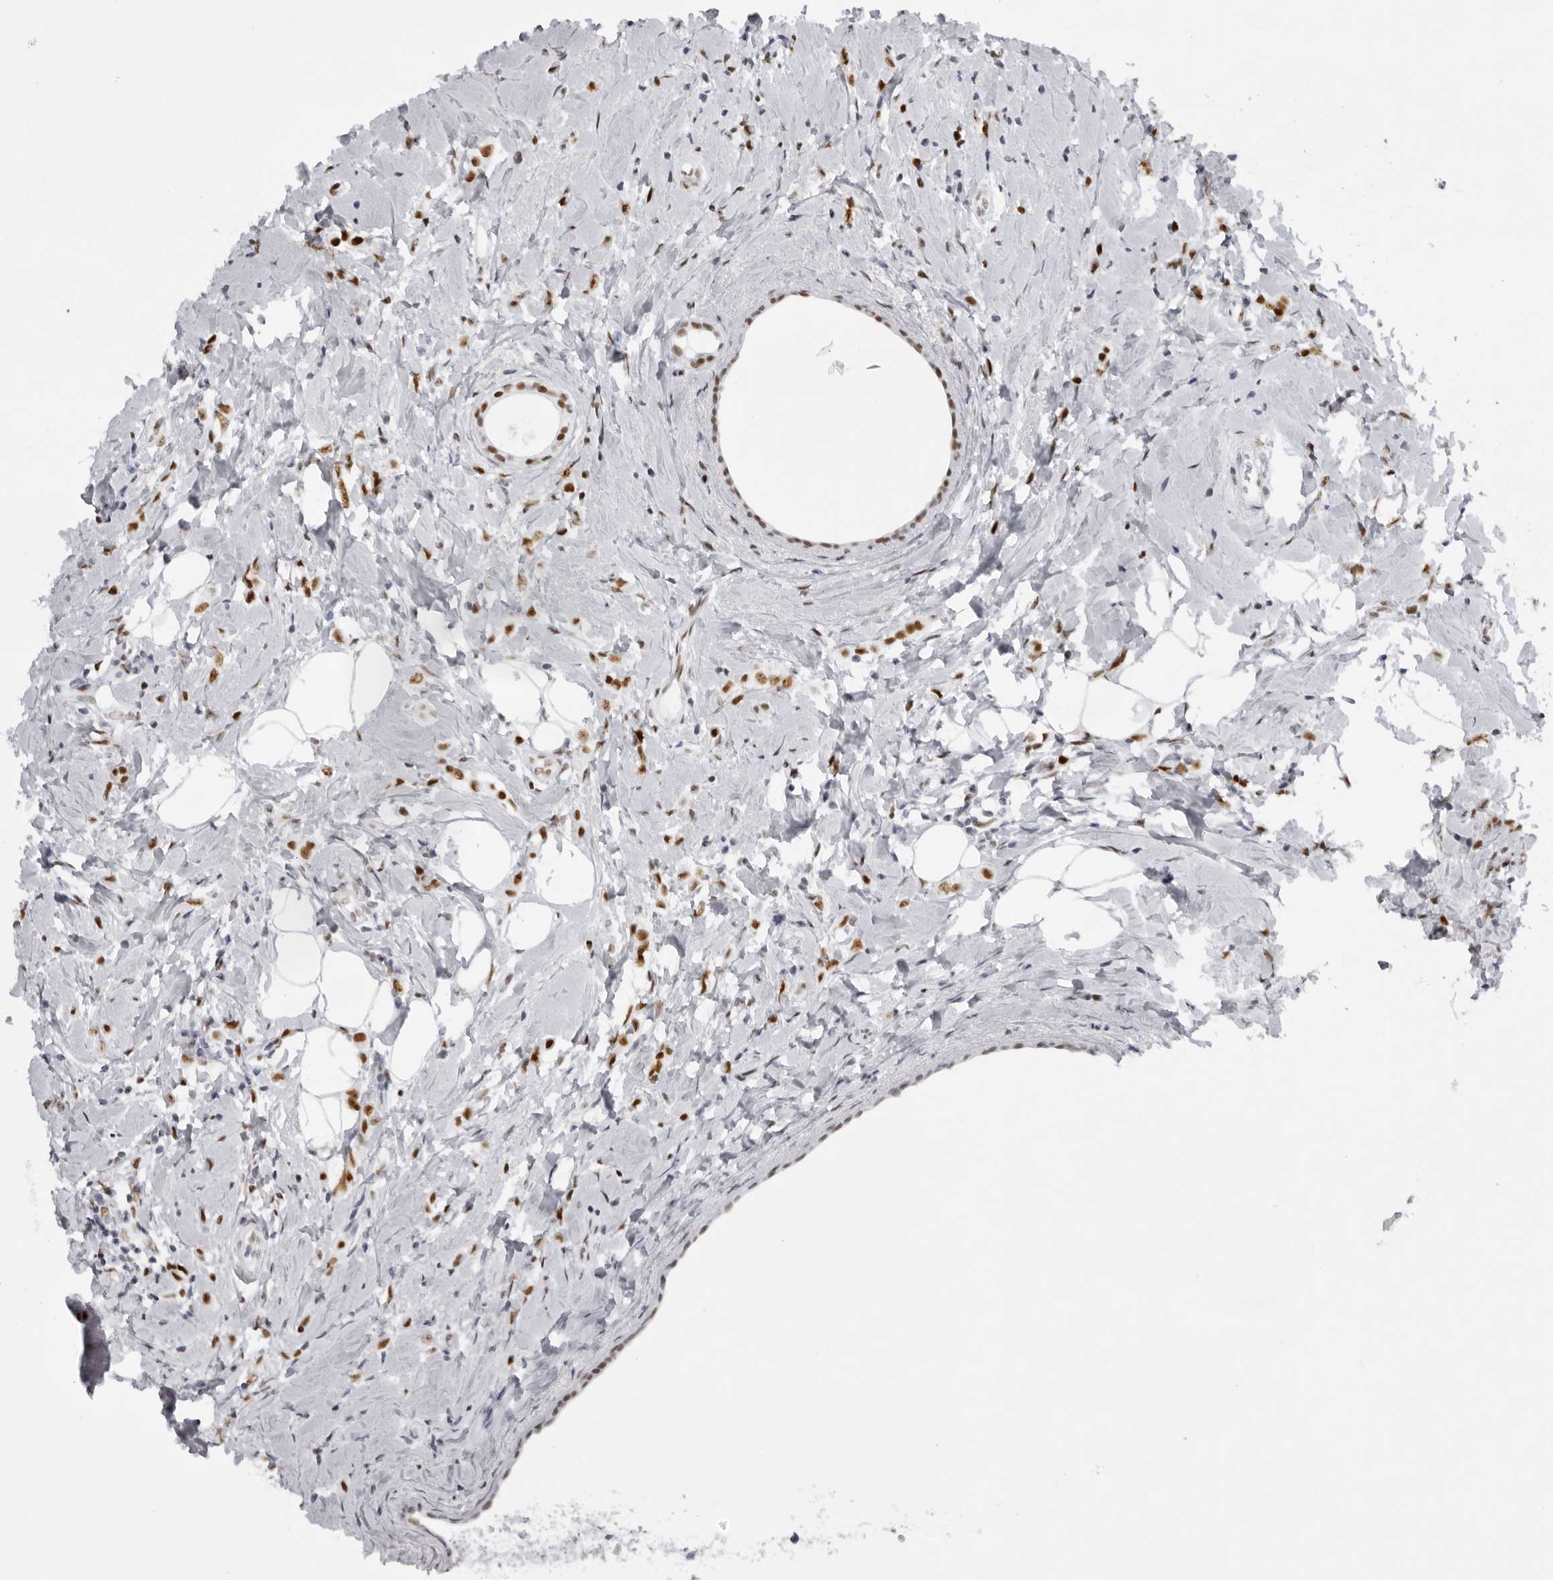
{"staining": {"intensity": "strong", "quantity": ">75%", "location": "nuclear"}, "tissue": "breast cancer", "cell_type": "Tumor cells", "image_type": "cancer", "snomed": [{"axis": "morphology", "description": "Lobular carcinoma"}, {"axis": "topography", "description": "Breast"}], "caption": "Breast cancer was stained to show a protein in brown. There is high levels of strong nuclear positivity in about >75% of tumor cells.", "gene": "IRF2BP2", "patient": {"sex": "female", "age": 47}}